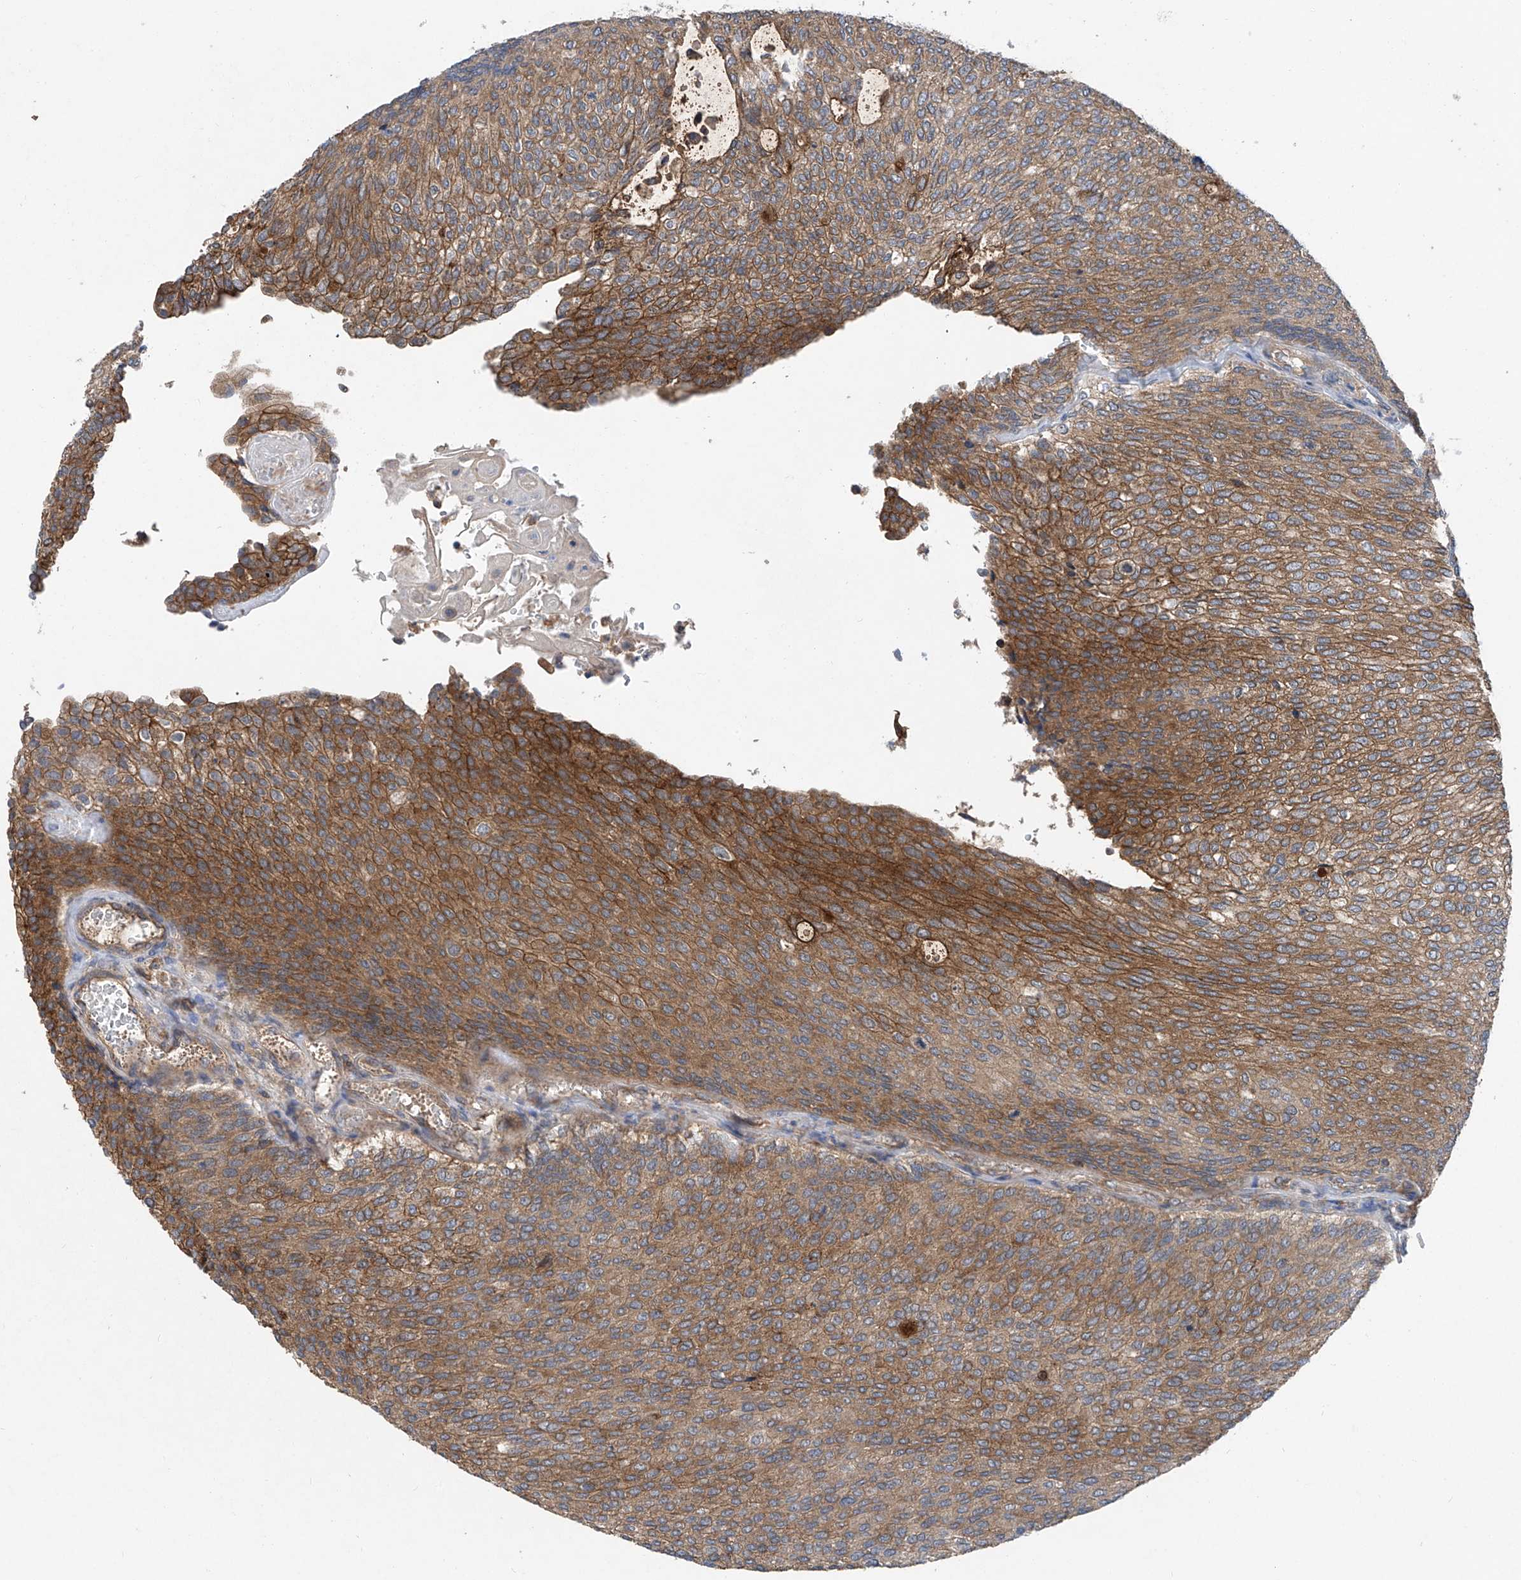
{"staining": {"intensity": "strong", "quantity": "25%-75%", "location": "cytoplasmic/membranous"}, "tissue": "urothelial cancer", "cell_type": "Tumor cells", "image_type": "cancer", "snomed": [{"axis": "morphology", "description": "Urothelial carcinoma, Low grade"}, {"axis": "topography", "description": "Urinary bladder"}], "caption": "Brown immunohistochemical staining in low-grade urothelial carcinoma reveals strong cytoplasmic/membranous staining in about 25%-75% of tumor cells.", "gene": "TRIM38", "patient": {"sex": "female", "age": 79}}